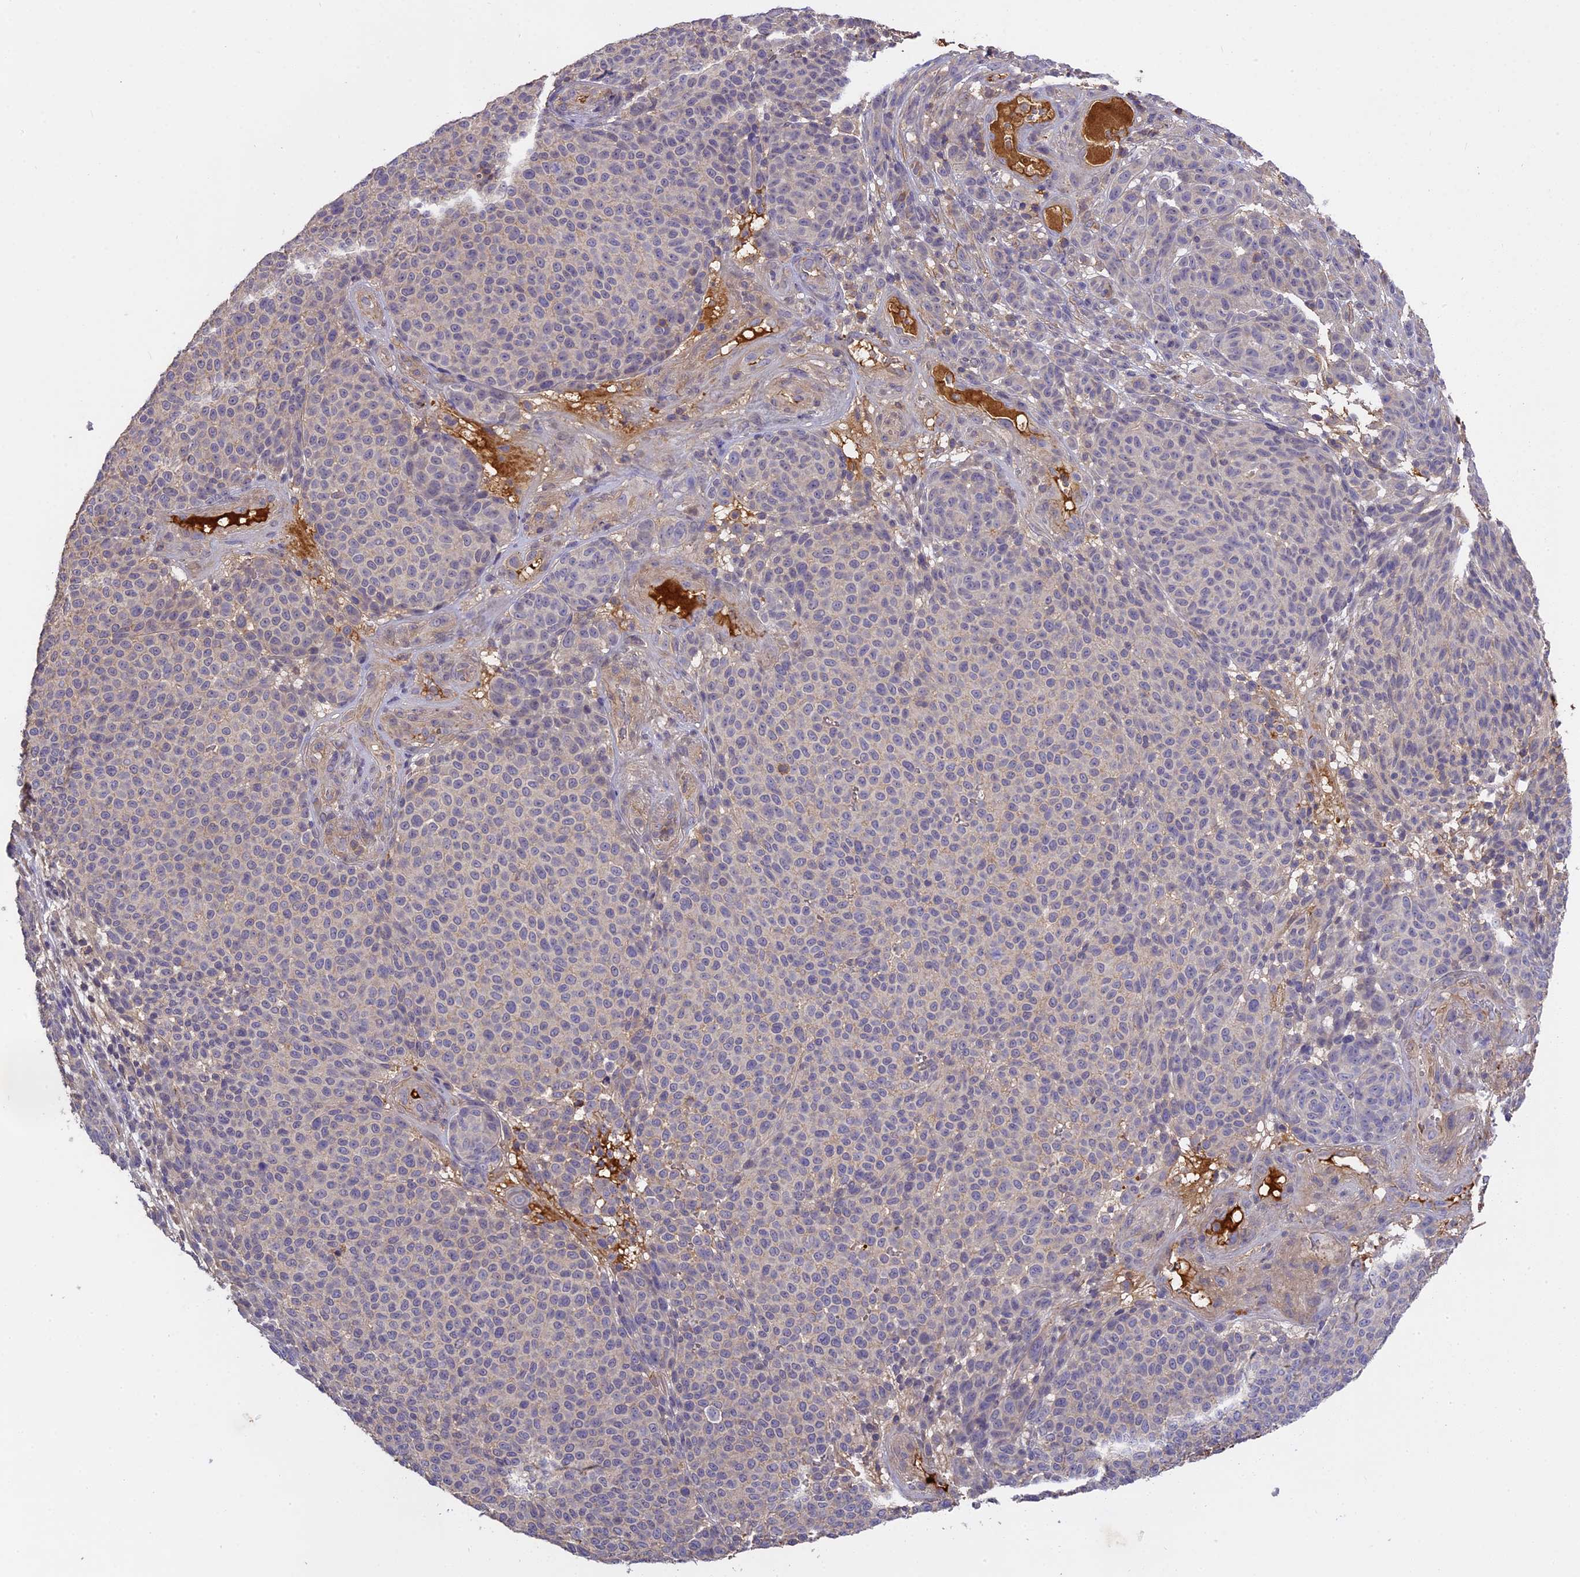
{"staining": {"intensity": "negative", "quantity": "none", "location": "none"}, "tissue": "melanoma", "cell_type": "Tumor cells", "image_type": "cancer", "snomed": [{"axis": "morphology", "description": "Malignant melanoma, NOS"}, {"axis": "topography", "description": "Skin"}], "caption": "High power microscopy image of an immunohistochemistry (IHC) histopathology image of melanoma, revealing no significant staining in tumor cells.", "gene": "CFAP119", "patient": {"sex": "male", "age": 49}}